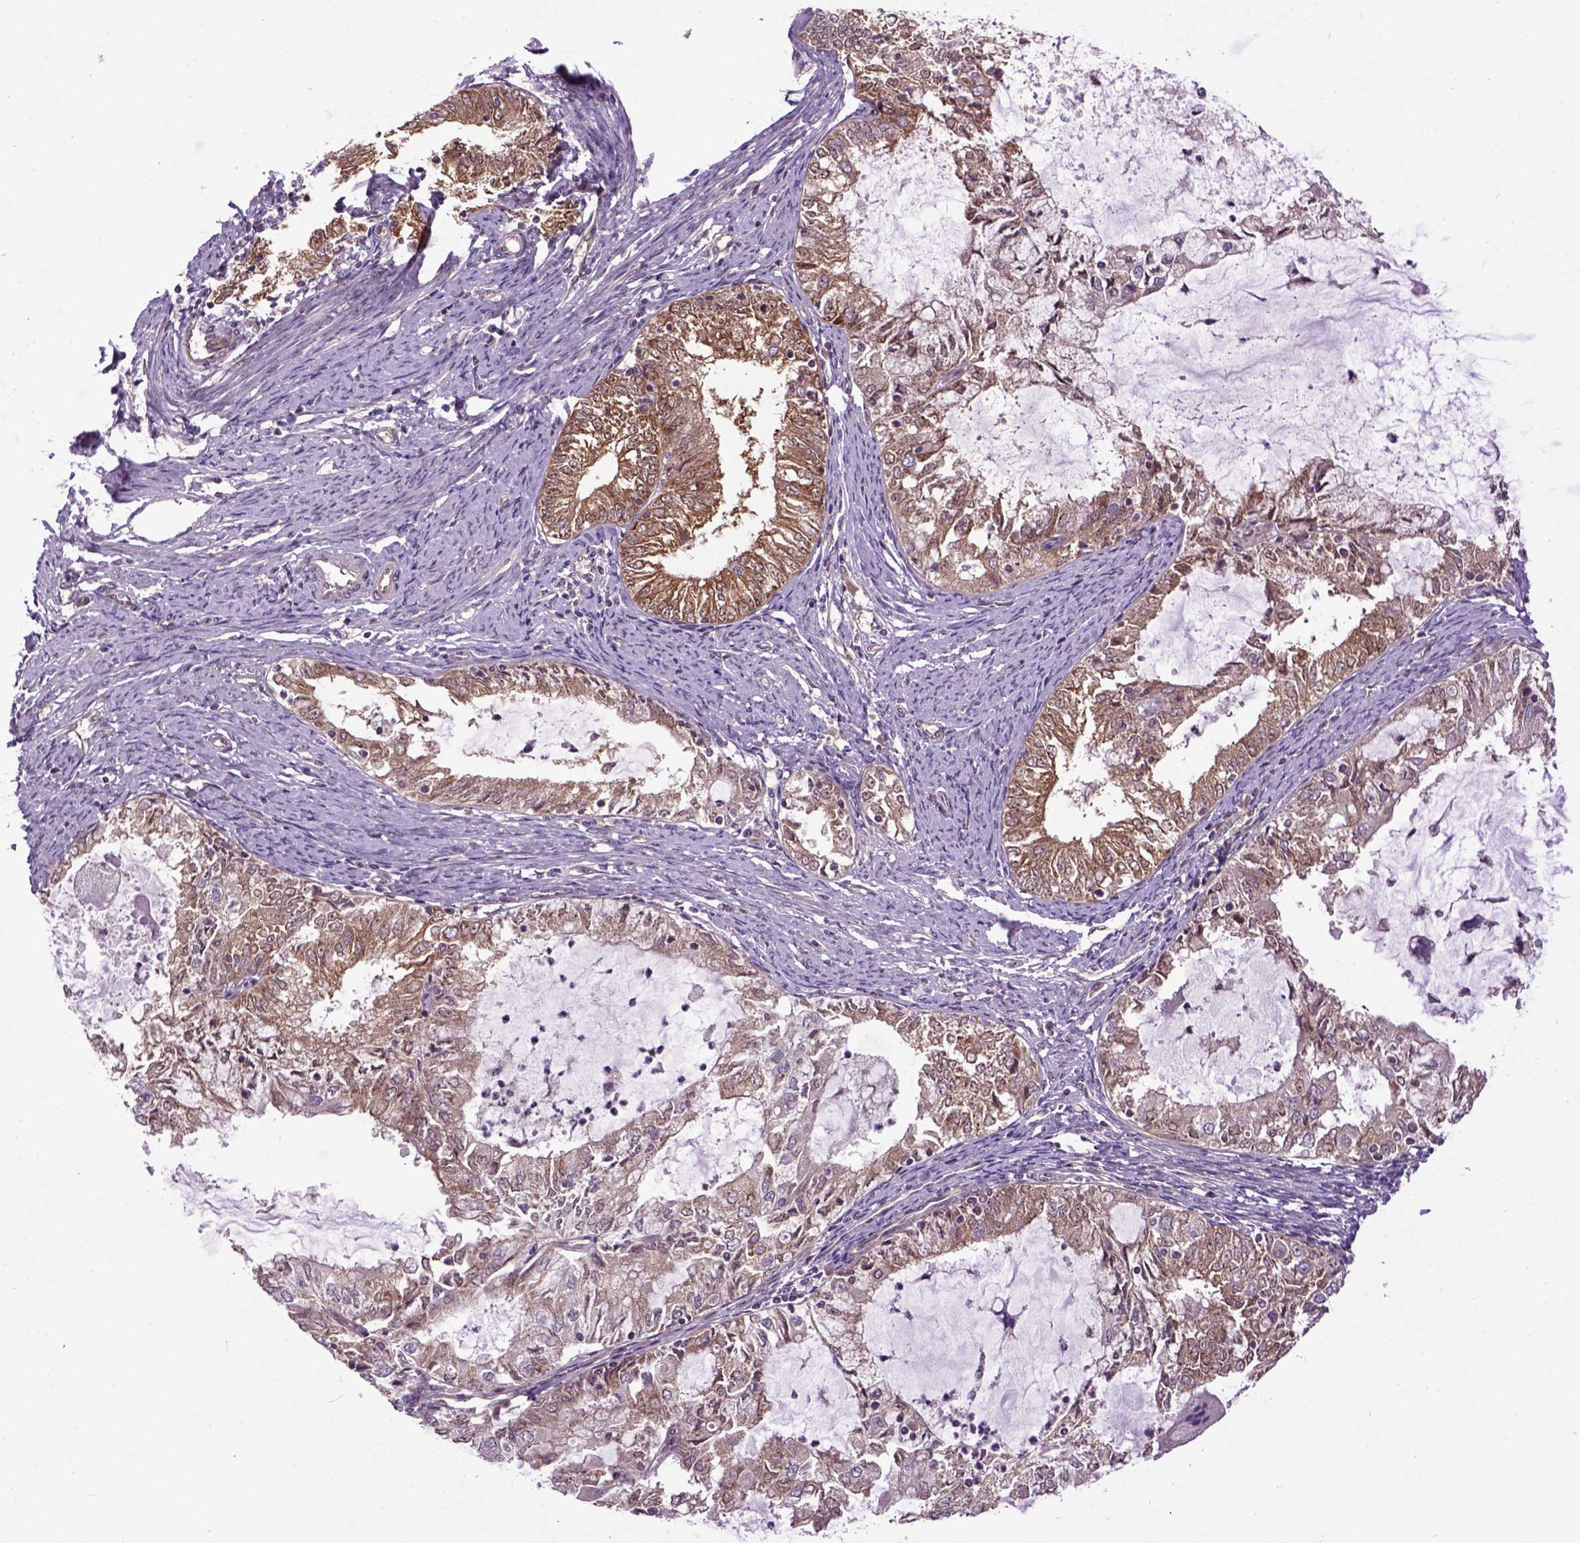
{"staining": {"intensity": "moderate", "quantity": ">75%", "location": "cytoplasmic/membranous,nuclear"}, "tissue": "endometrial cancer", "cell_type": "Tumor cells", "image_type": "cancer", "snomed": [{"axis": "morphology", "description": "Adenocarcinoma, NOS"}, {"axis": "topography", "description": "Endometrium"}], "caption": "Approximately >75% of tumor cells in human adenocarcinoma (endometrial) reveal moderate cytoplasmic/membranous and nuclear protein staining as visualized by brown immunohistochemical staining.", "gene": "WDR48", "patient": {"sex": "female", "age": 57}}